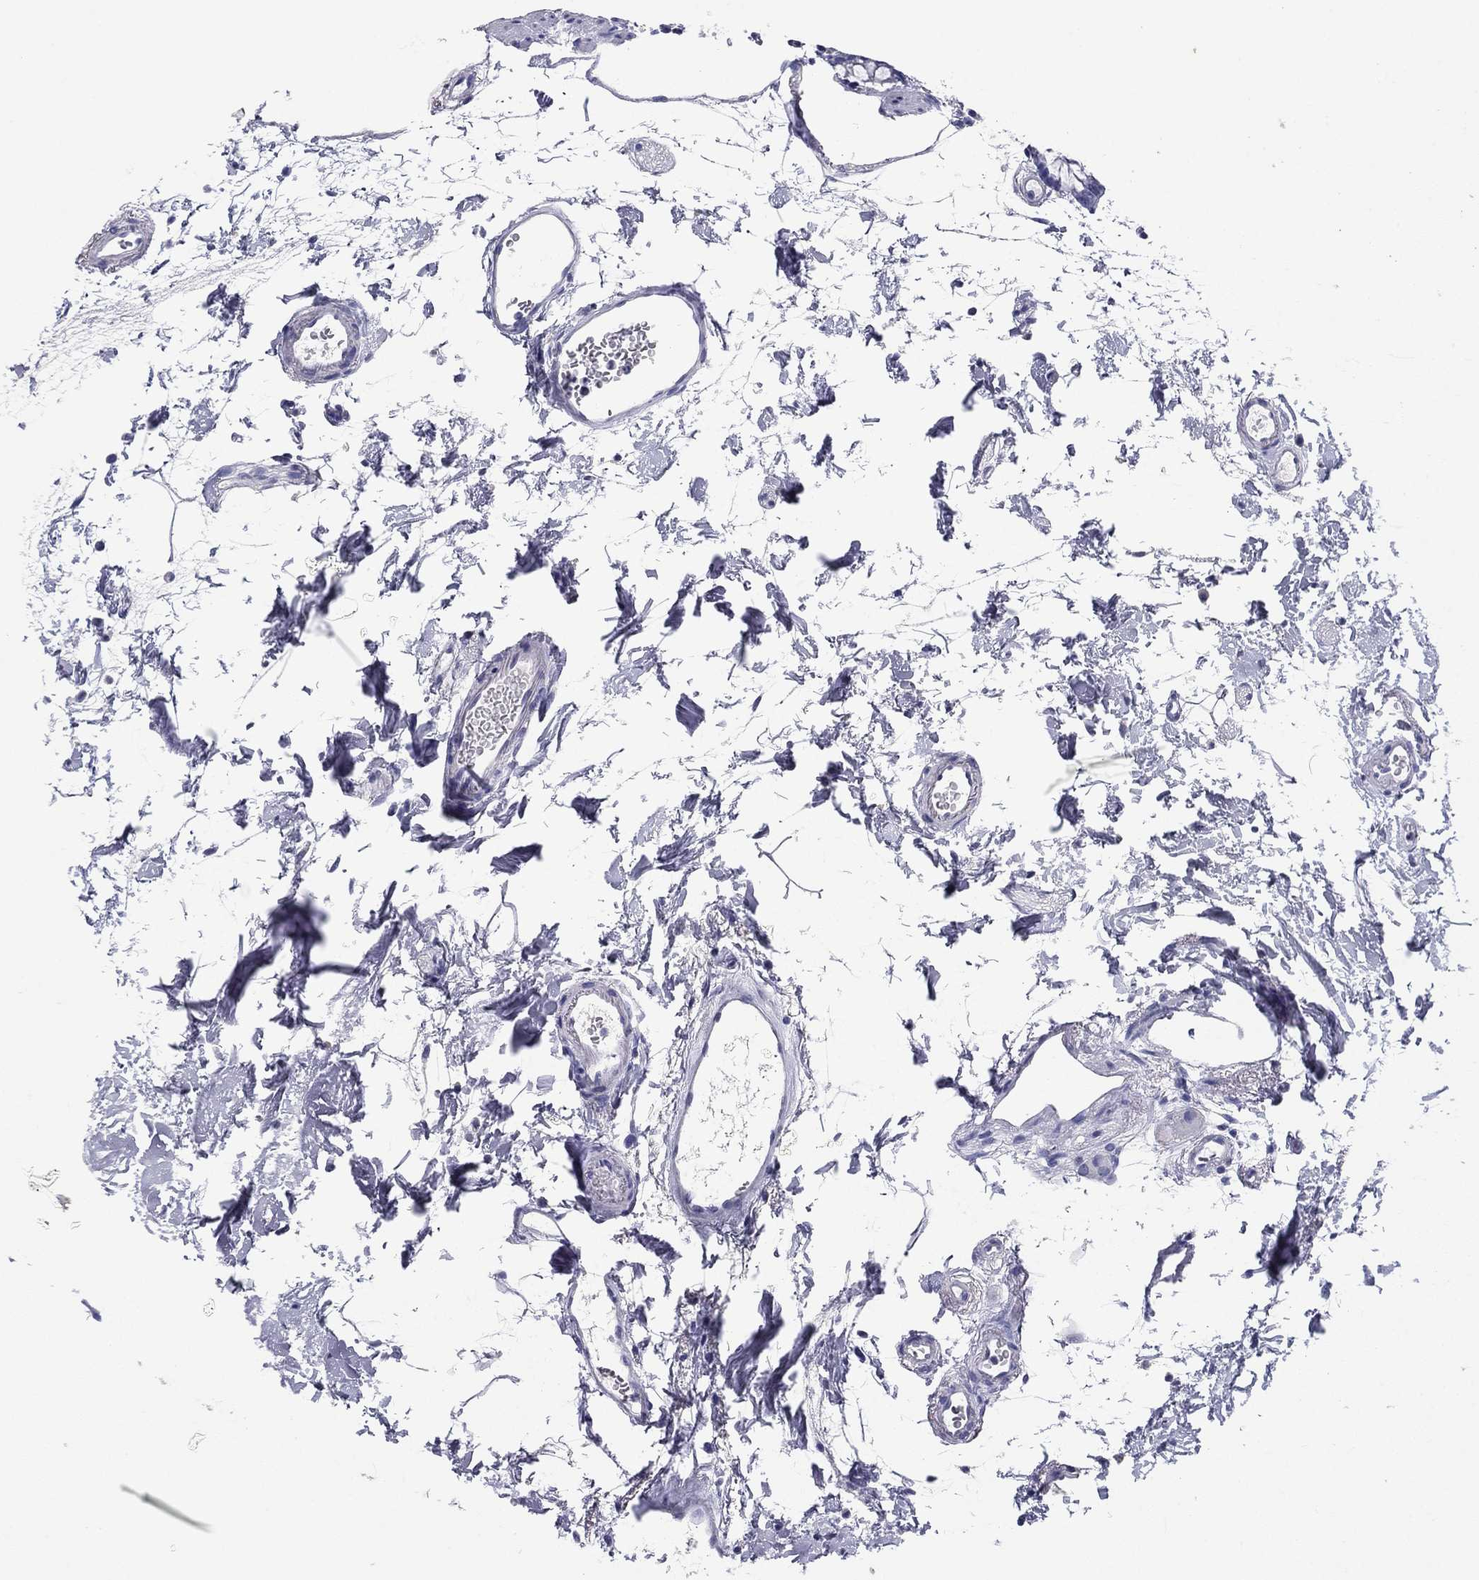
{"staining": {"intensity": "negative", "quantity": "none", "location": "none"}, "tissue": "colon", "cell_type": "Endothelial cells", "image_type": "normal", "snomed": [{"axis": "morphology", "description": "Normal tissue, NOS"}, {"axis": "topography", "description": "Colon"}], "caption": "Protein analysis of unremarkable colon demonstrates no significant expression in endothelial cells.", "gene": "HAO1", "patient": {"sex": "female", "age": 84}}